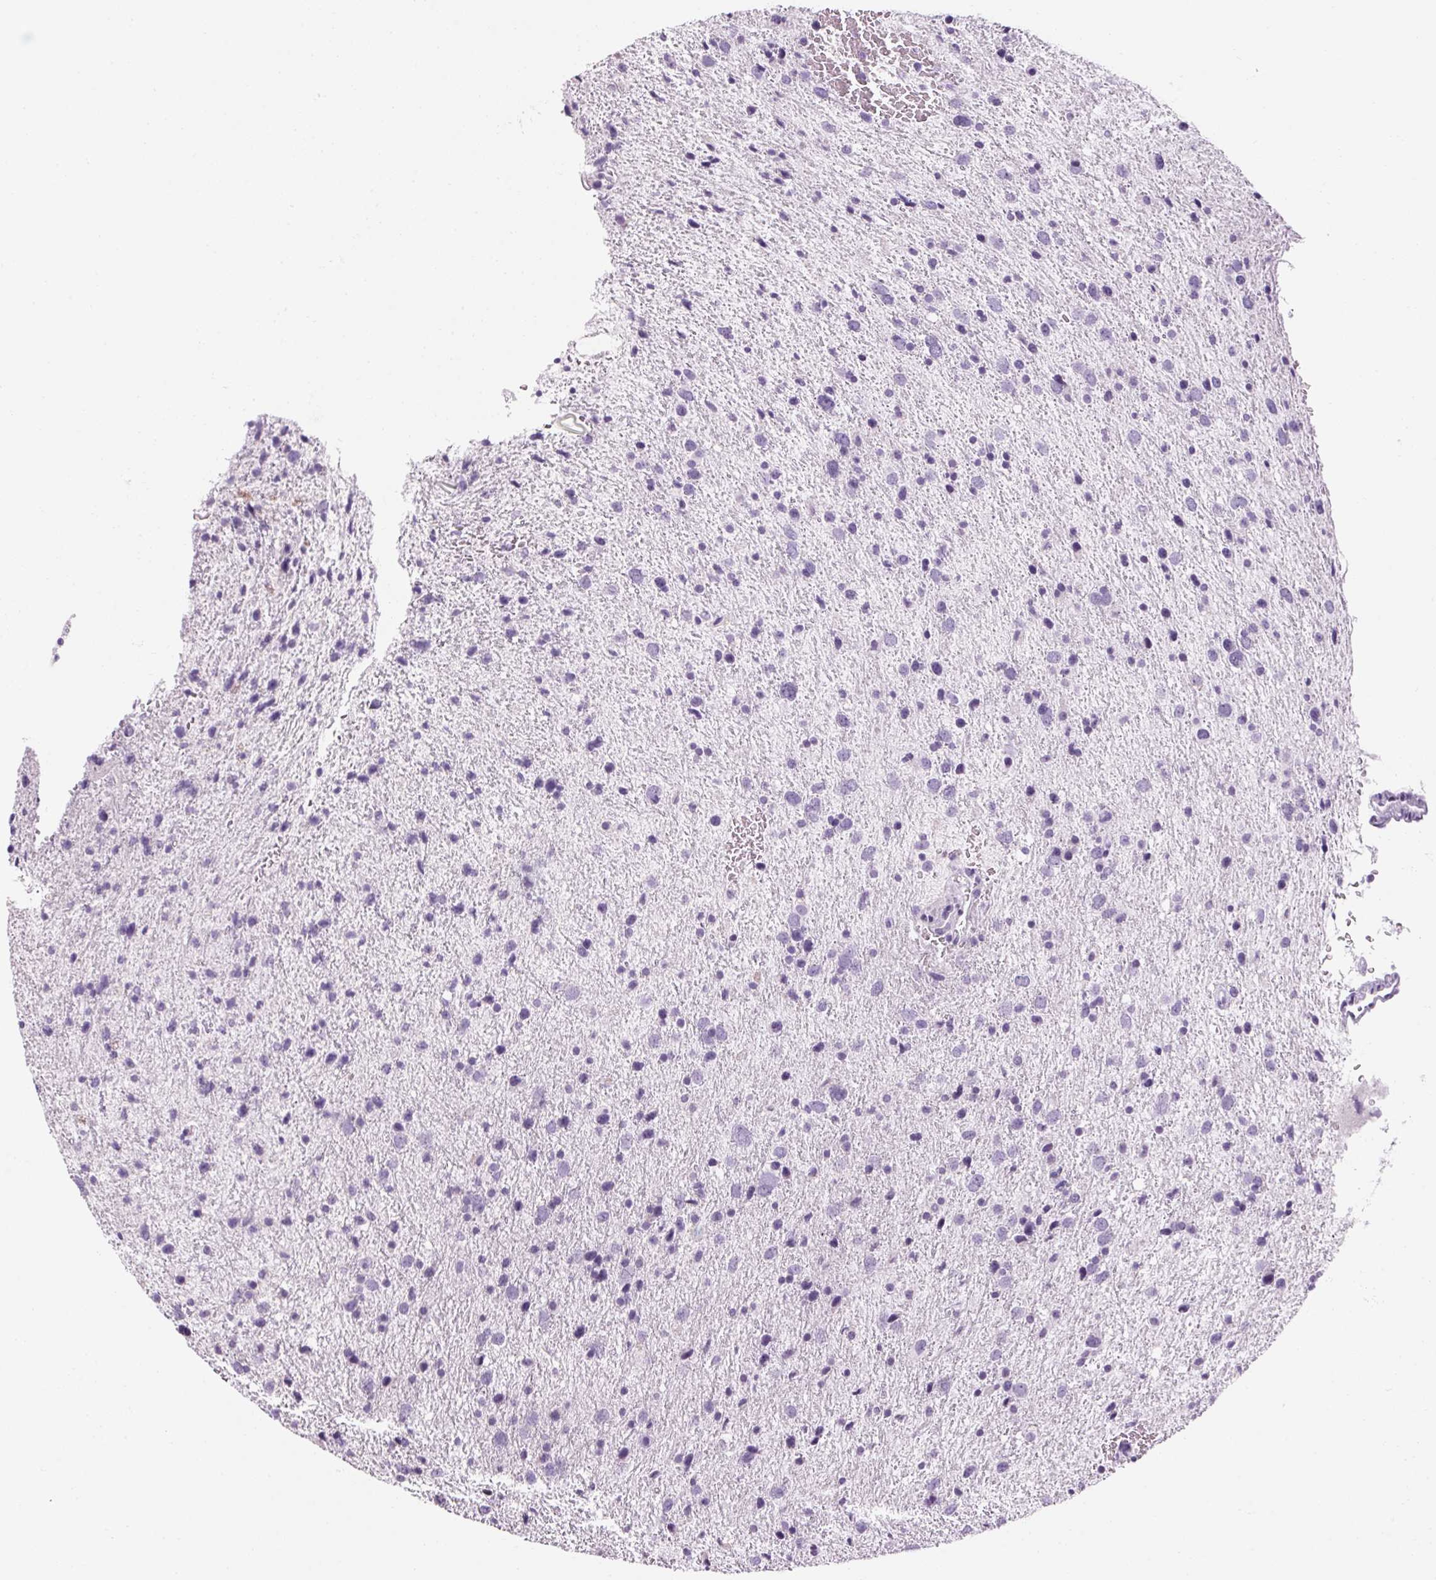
{"staining": {"intensity": "negative", "quantity": "none", "location": "none"}, "tissue": "glioma", "cell_type": "Tumor cells", "image_type": "cancer", "snomed": [{"axis": "morphology", "description": "Glioma, malignant, Low grade"}, {"axis": "topography", "description": "Brain"}], "caption": "An image of malignant glioma (low-grade) stained for a protein displays no brown staining in tumor cells.", "gene": "RPTN", "patient": {"sex": "female", "age": 55}}